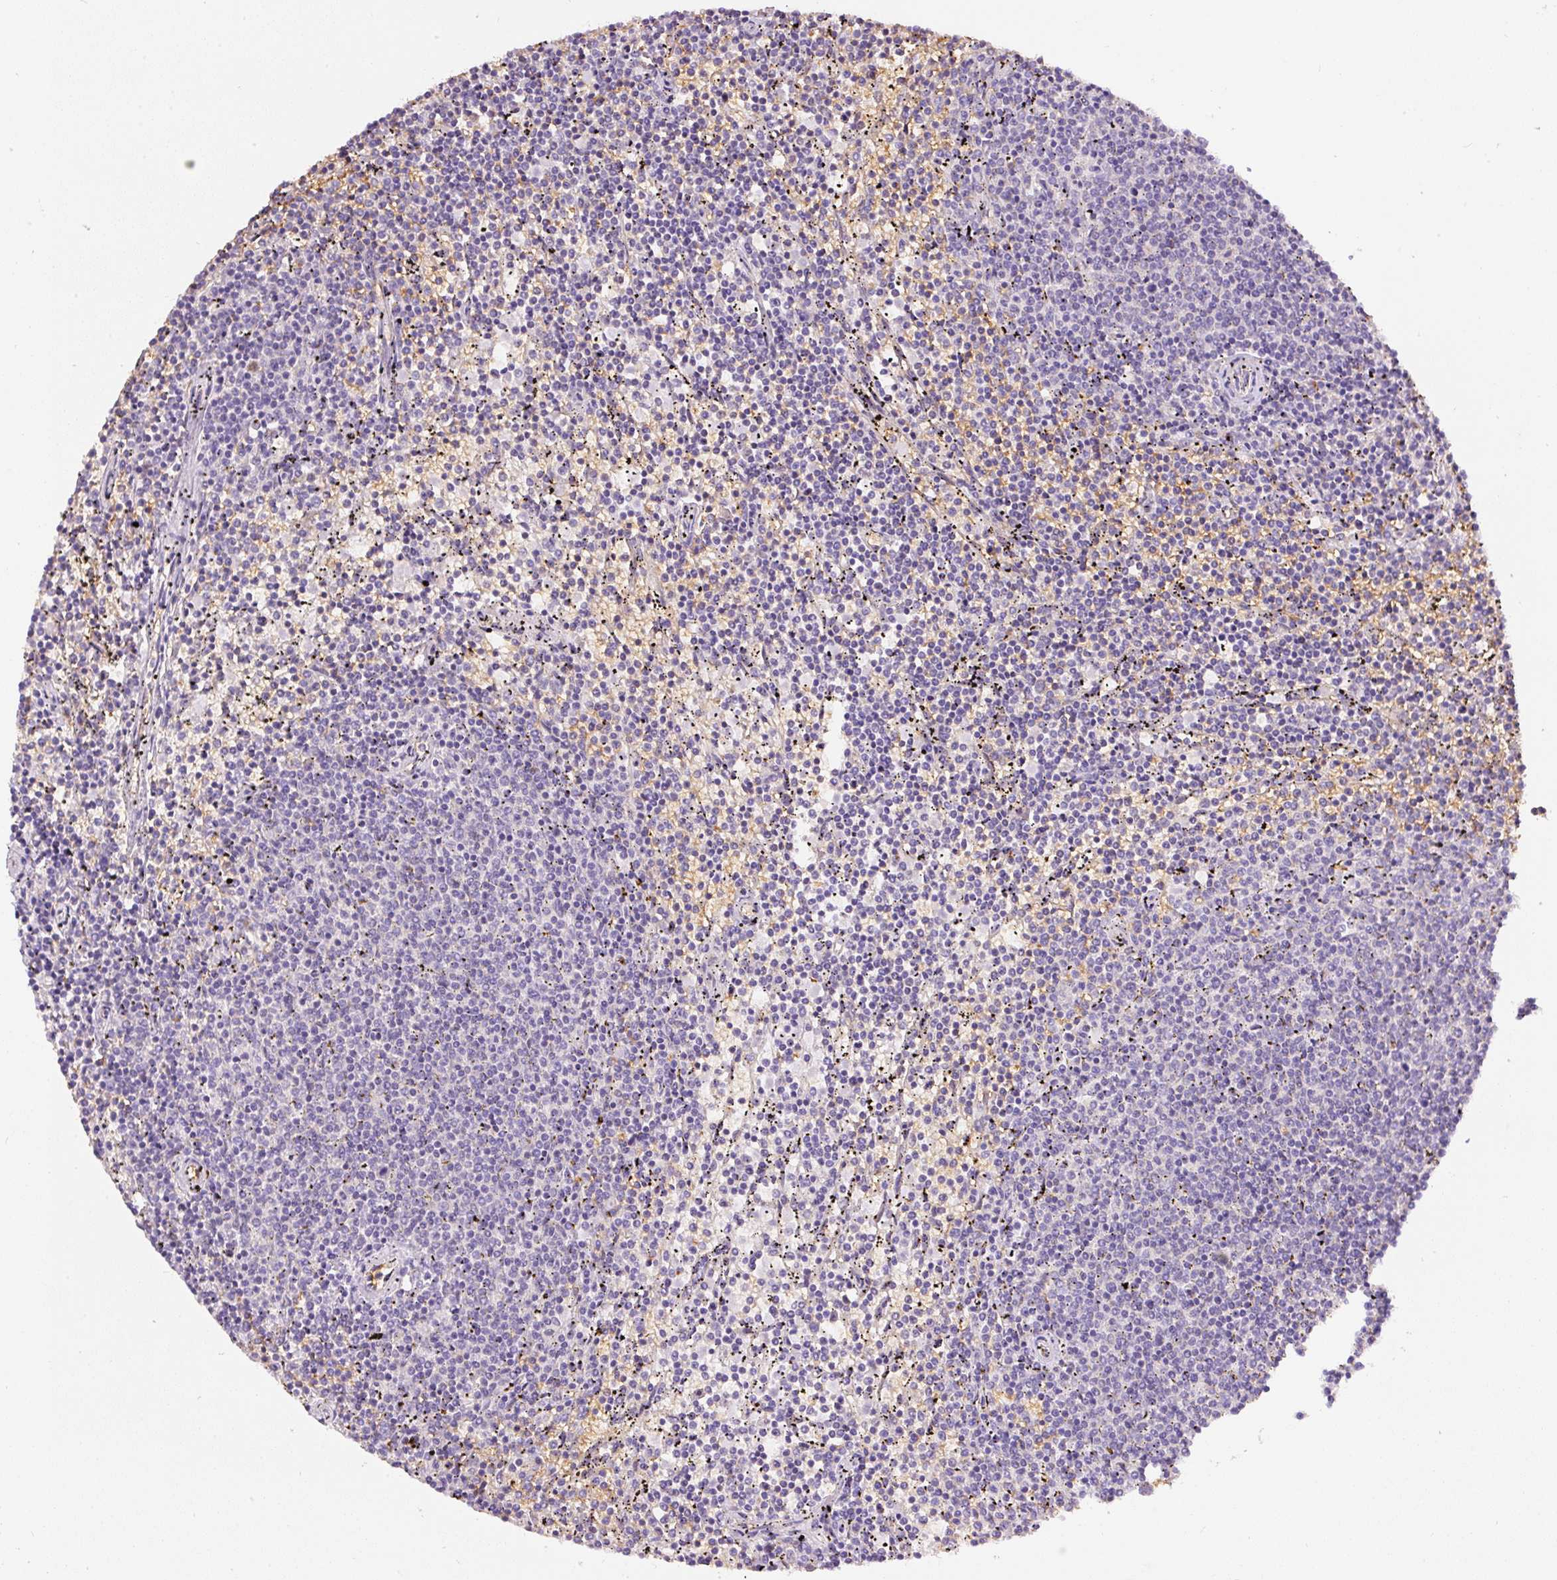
{"staining": {"intensity": "negative", "quantity": "none", "location": "none"}, "tissue": "lymphoma", "cell_type": "Tumor cells", "image_type": "cancer", "snomed": [{"axis": "morphology", "description": "Malignant lymphoma, non-Hodgkin's type, Low grade"}, {"axis": "topography", "description": "Spleen"}], "caption": "This is an immunohistochemistry histopathology image of human lymphoma. There is no staining in tumor cells.", "gene": "PRRC2A", "patient": {"sex": "female", "age": 50}}